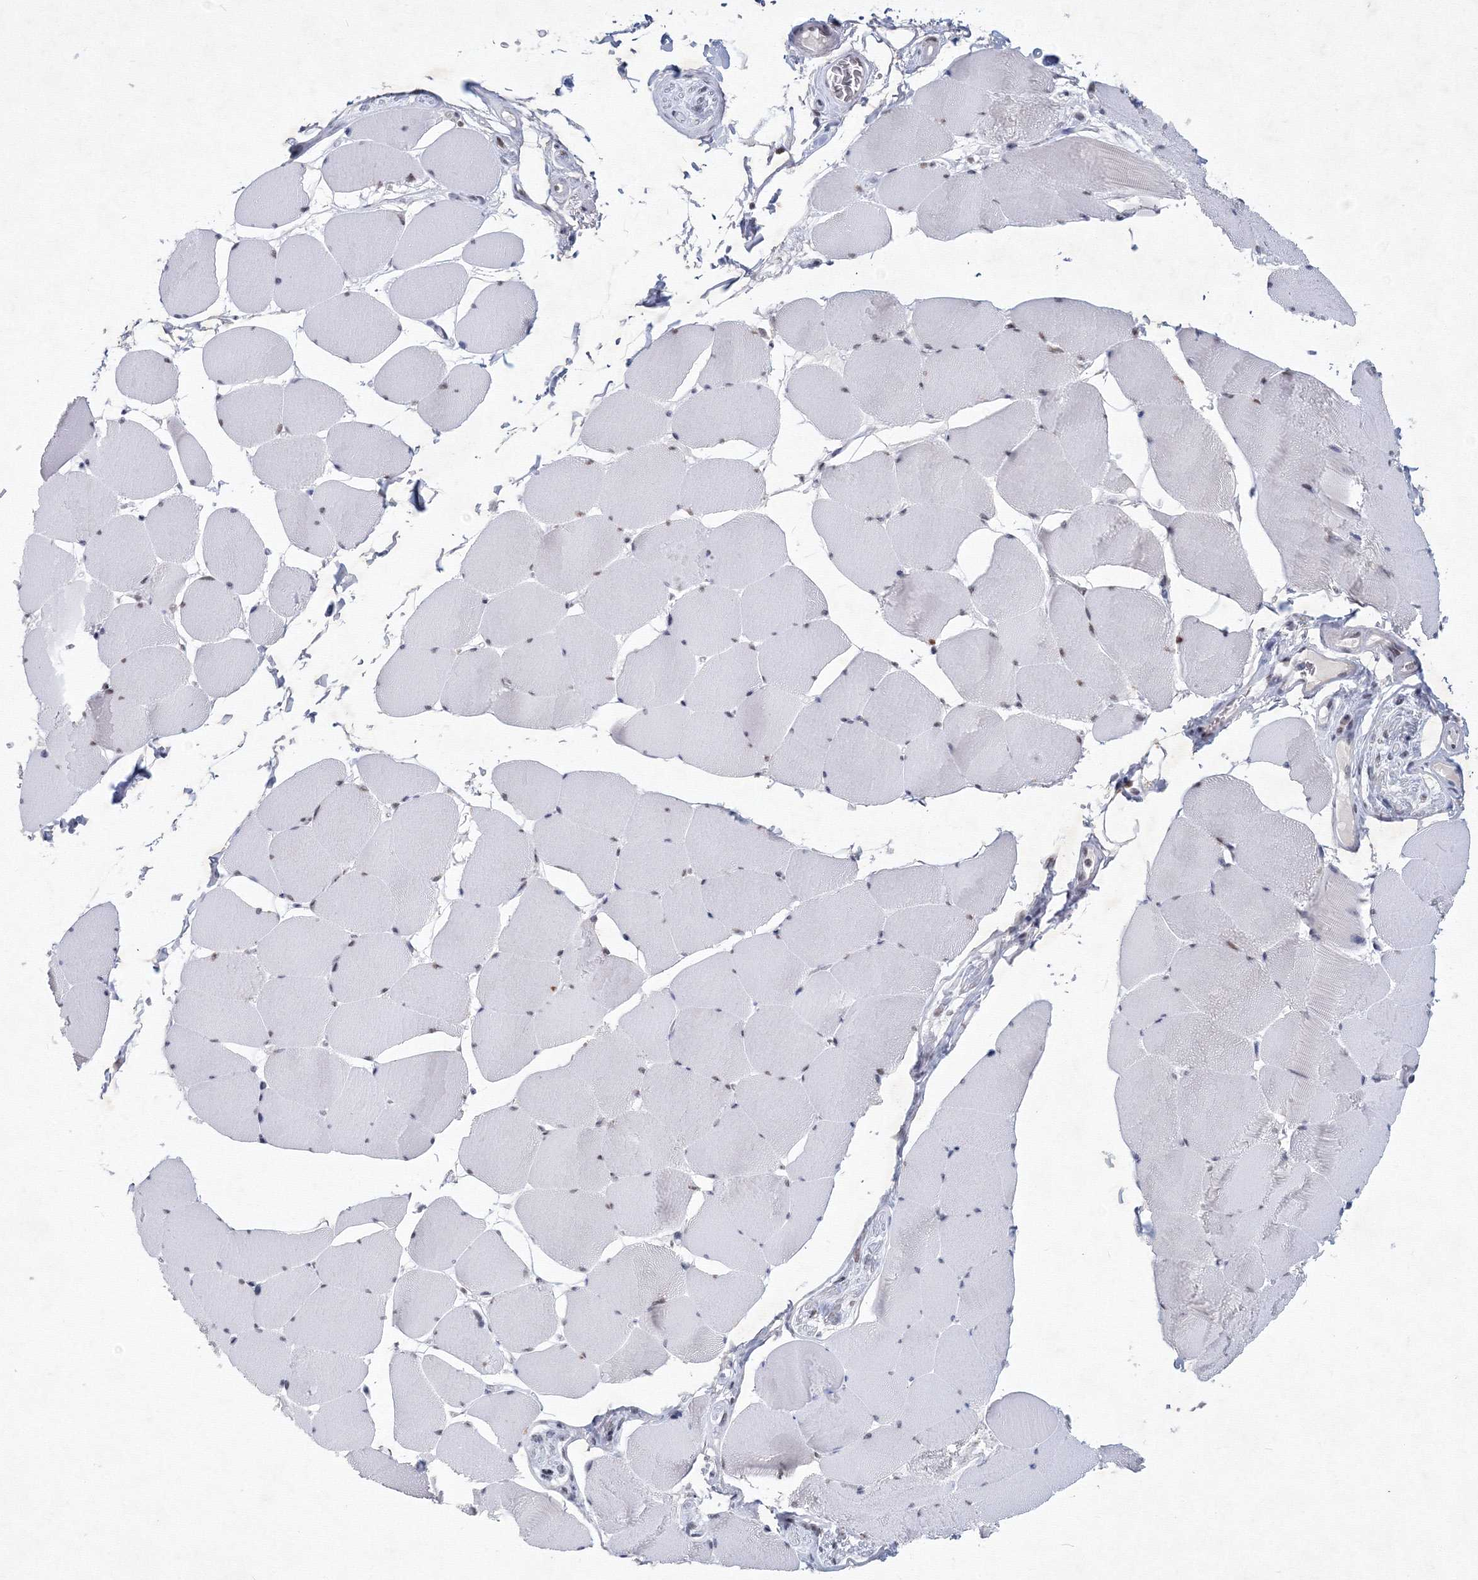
{"staining": {"intensity": "moderate", "quantity": "25%-75%", "location": "nuclear"}, "tissue": "skeletal muscle", "cell_type": "Myocytes", "image_type": "normal", "snomed": [{"axis": "morphology", "description": "Normal tissue, NOS"}, {"axis": "topography", "description": "Skeletal muscle"}], "caption": "The immunohistochemical stain shows moderate nuclear positivity in myocytes of benign skeletal muscle. (DAB (3,3'-diaminobenzidine) = brown stain, brightfield microscopy at high magnification).", "gene": "SF3B6", "patient": {"sex": "male", "age": 62}}